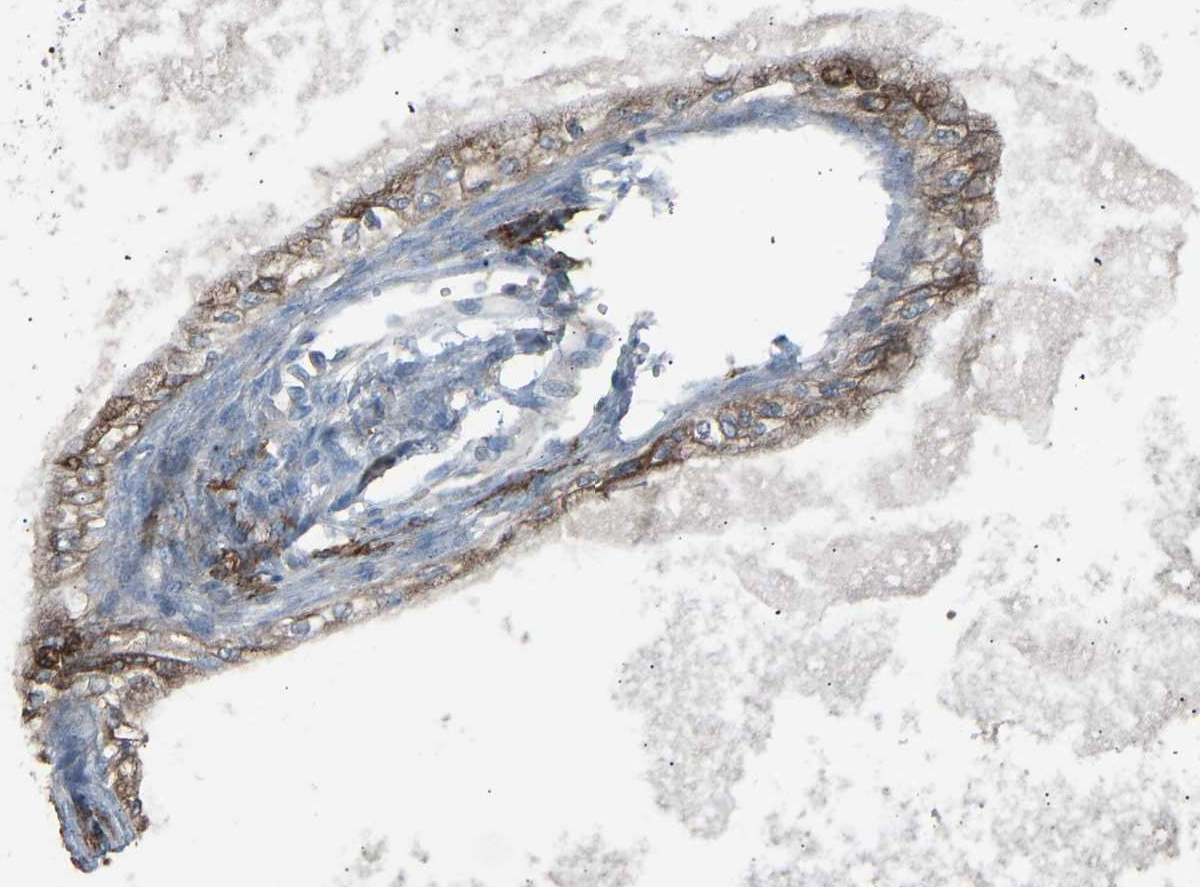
{"staining": {"intensity": "moderate", "quantity": "<25%", "location": "cytoplasmic/membranous"}, "tissue": "ovarian cancer", "cell_type": "Tumor cells", "image_type": "cancer", "snomed": [{"axis": "morphology", "description": "Cystadenocarcinoma, mucinous, NOS"}, {"axis": "topography", "description": "Ovary"}], "caption": "About <25% of tumor cells in human ovarian cancer show moderate cytoplasmic/membranous protein expression as visualized by brown immunohistochemical staining.", "gene": "TGFBR3", "patient": {"sex": "female", "age": 57}}